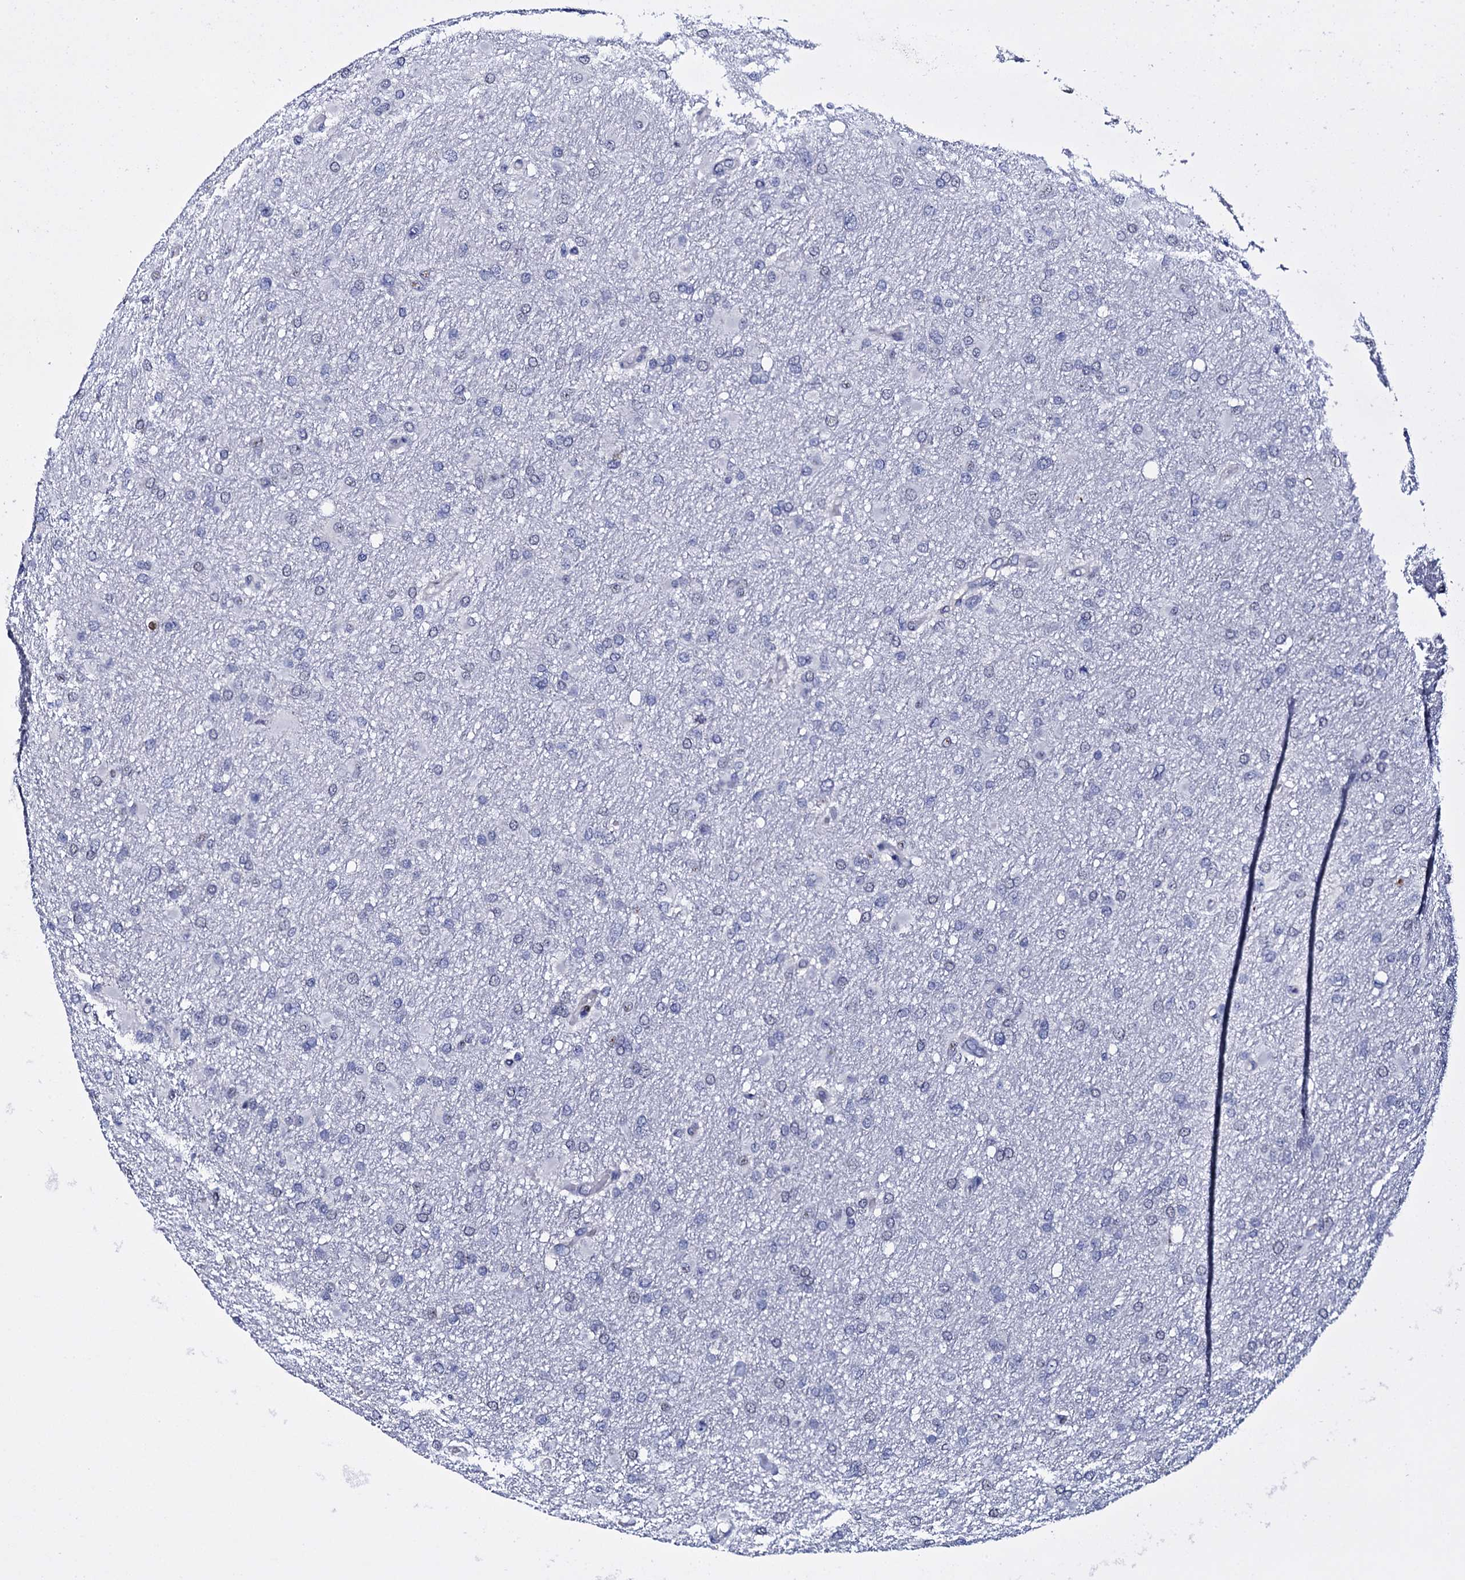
{"staining": {"intensity": "negative", "quantity": "none", "location": "none"}, "tissue": "glioma", "cell_type": "Tumor cells", "image_type": "cancer", "snomed": [{"axis": "morphology", "description": "Glioma, malignant, High grade"}, {"axis": "topography", "description": "Cerebral cortex"}], "caption": "This is a histopathology image of immunohistochemistry (IHC) staining of malignant glioma (high-grade), which shows no expression in tumor cells.", "gene": "NPM2", "patient": {"sex": "female", "age": 36}}